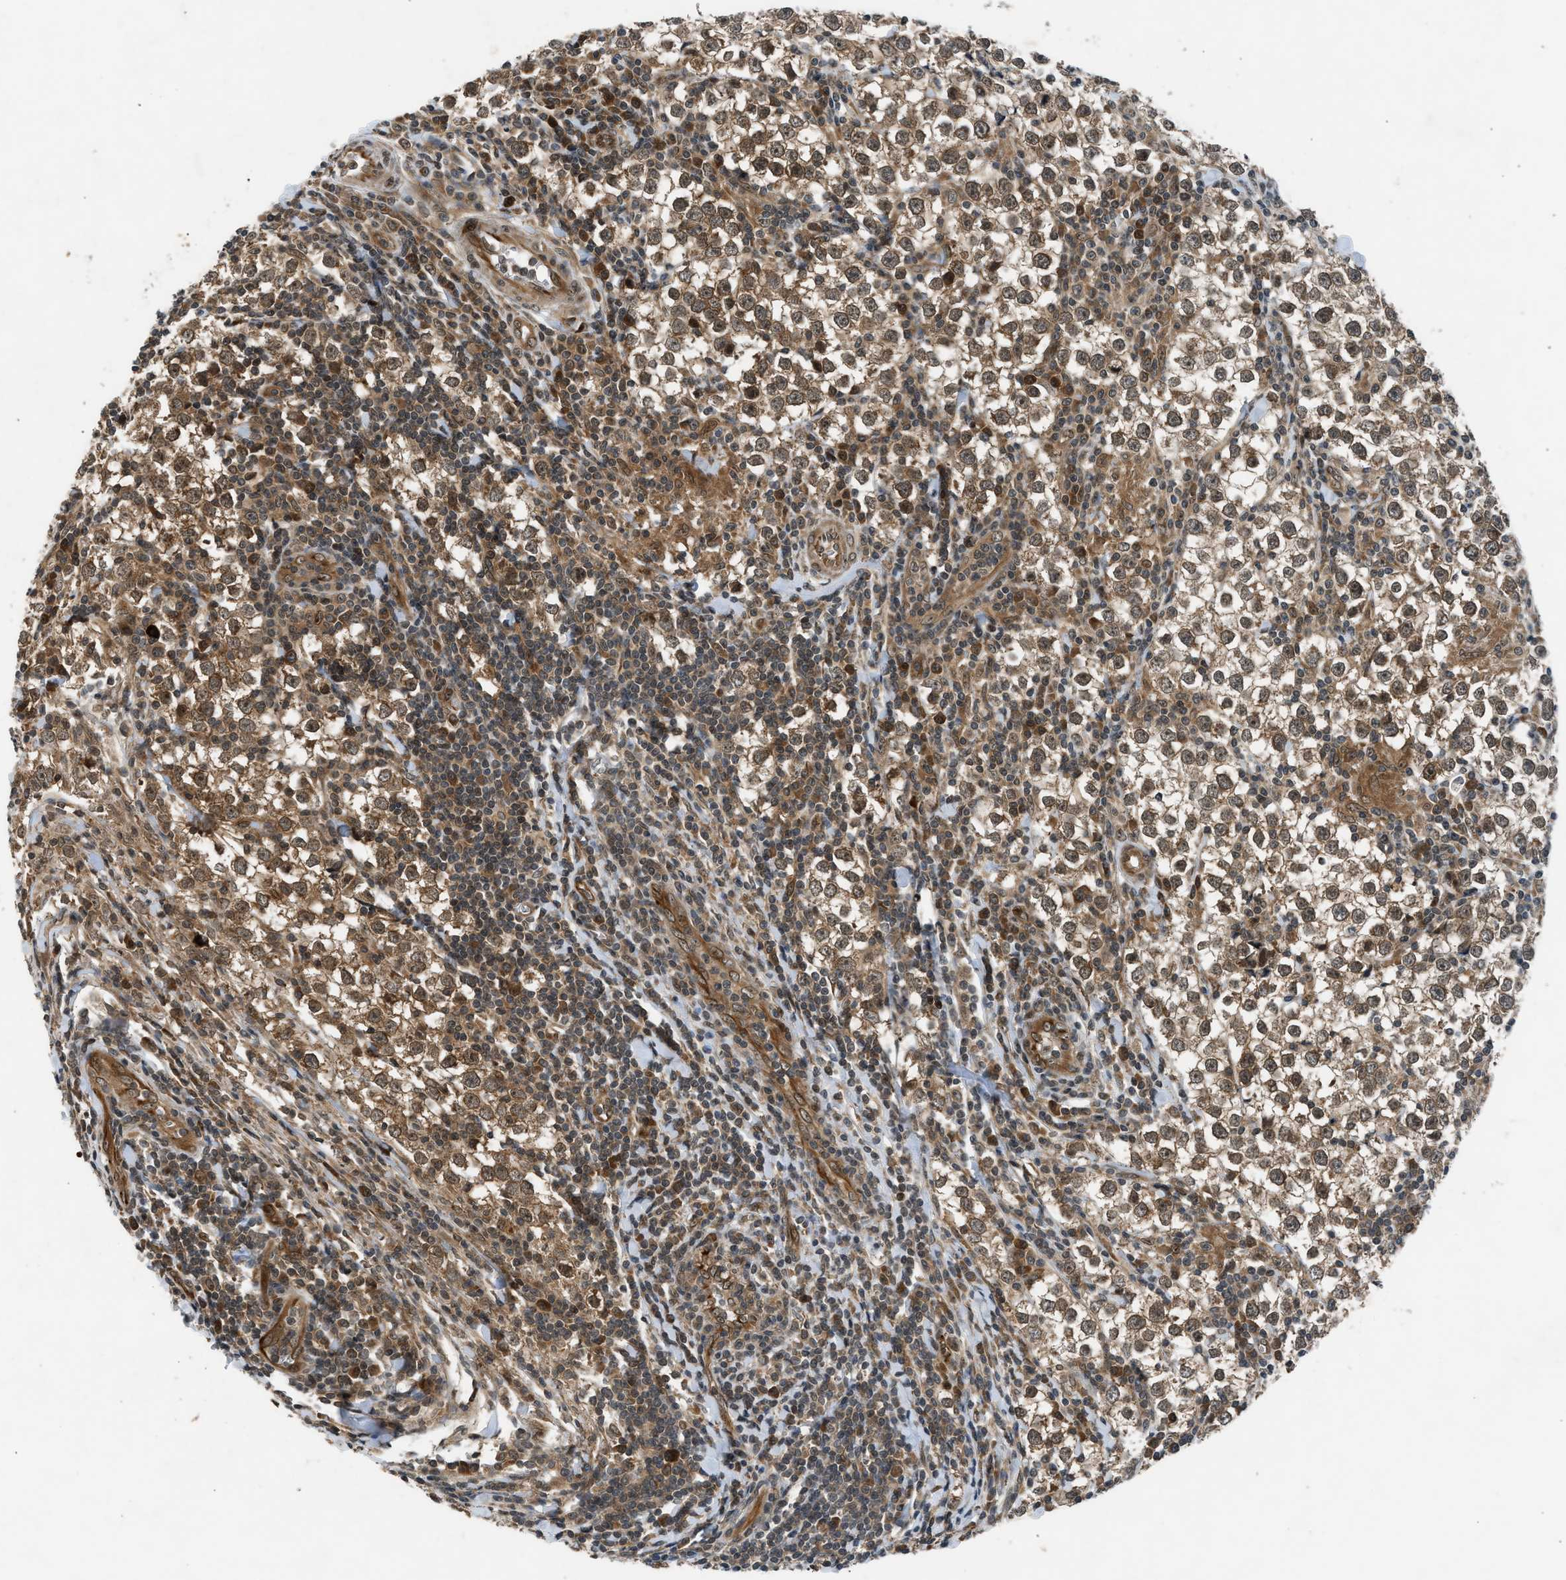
{"staining": {"intensity": "moderate", "quantity": ">75%", "location": "cytoplasmic/membranous"}, "tissue": "testis cancer", "cell_type": "Tumor cells", "image_type": "cancer", "snomed": [{"axis": "morphology", "description": "Seminoma, NOS"}, {"axis": "morphology", "description": "Carcinoma, Embryonal, NOS"}, {"axis": "topography", "description": "Testis"}], "caption": "Immunohistochemistry (IHC) staining of testis cancer (embryonal carcinoma), which exhibits medium levels of moderate cytoplasmic/membranous expression in approximately >75% of tumor cells indicating moderate cytoplasmic/membranous protein expression. The staining was performed using DAB (3,3'-diaminobenzidine) (brown) for protein detection and nuclei were counterstained in hematoxylin (blue).", "gene": "TXNL1", "patient": {"sex": "male", "age": 52}}